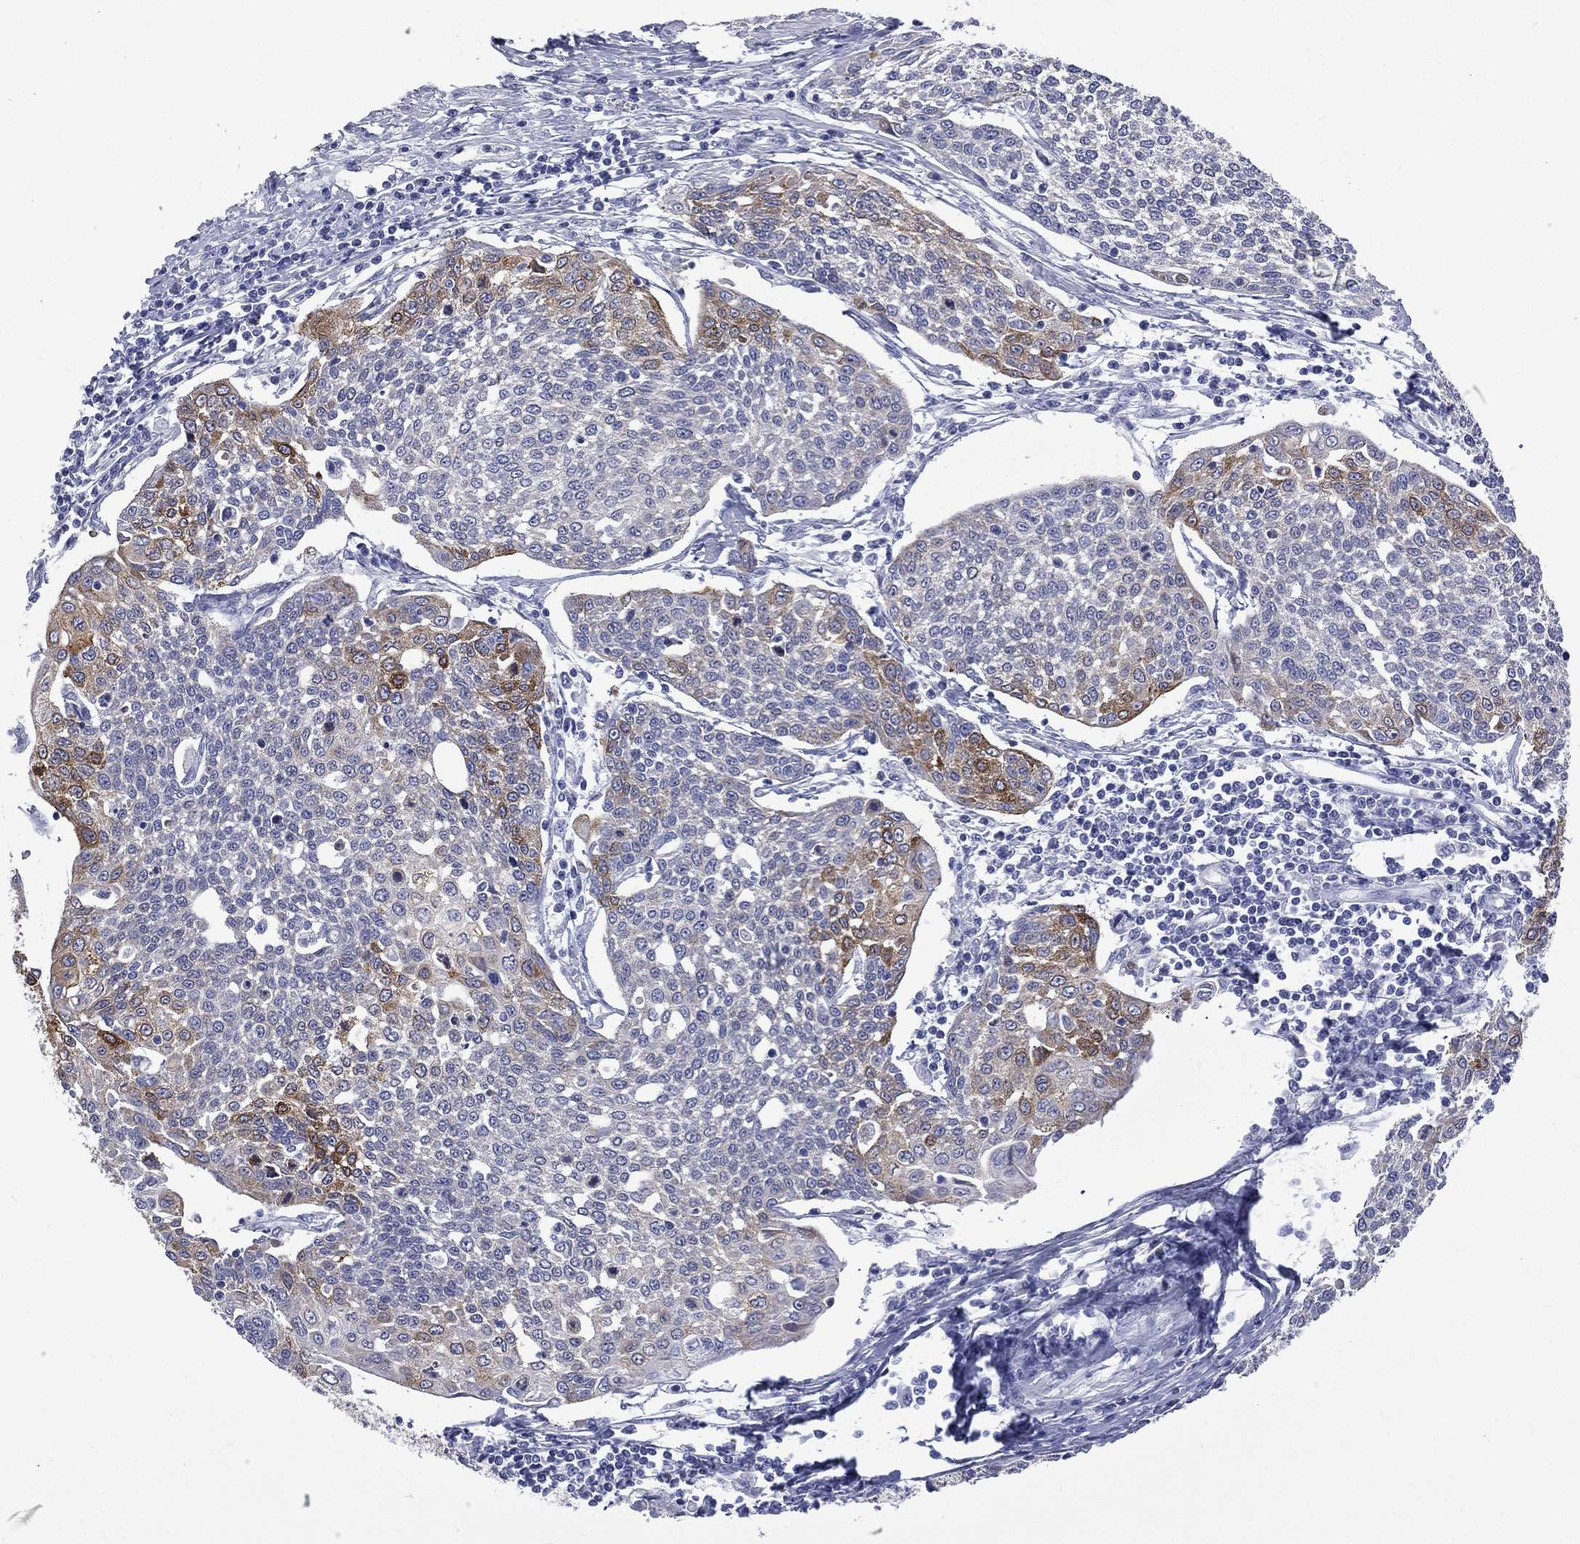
{"staining": {"intensity": "moderate", "quantity": "<25%", "location": "cytoplasmic/membranous"}, "tissue": "cervical cancer", "cell_type": "Tumor cells", "image_type": "cancer", "snomed": [{"axis": "morphology", "description": "Squamous cell carcinoma, NOS"}, {"axis": "topography", "description": "Cervix"}], "caption": "Cervical squamous cell carcinoma tissue reveals moderate cytoplasmic/membranous positivity in approximately <25% of tumor cells, visualized by immunohistochemistry.", "gene": "CES2", "patient": {"sex": "female", "age": 34}}